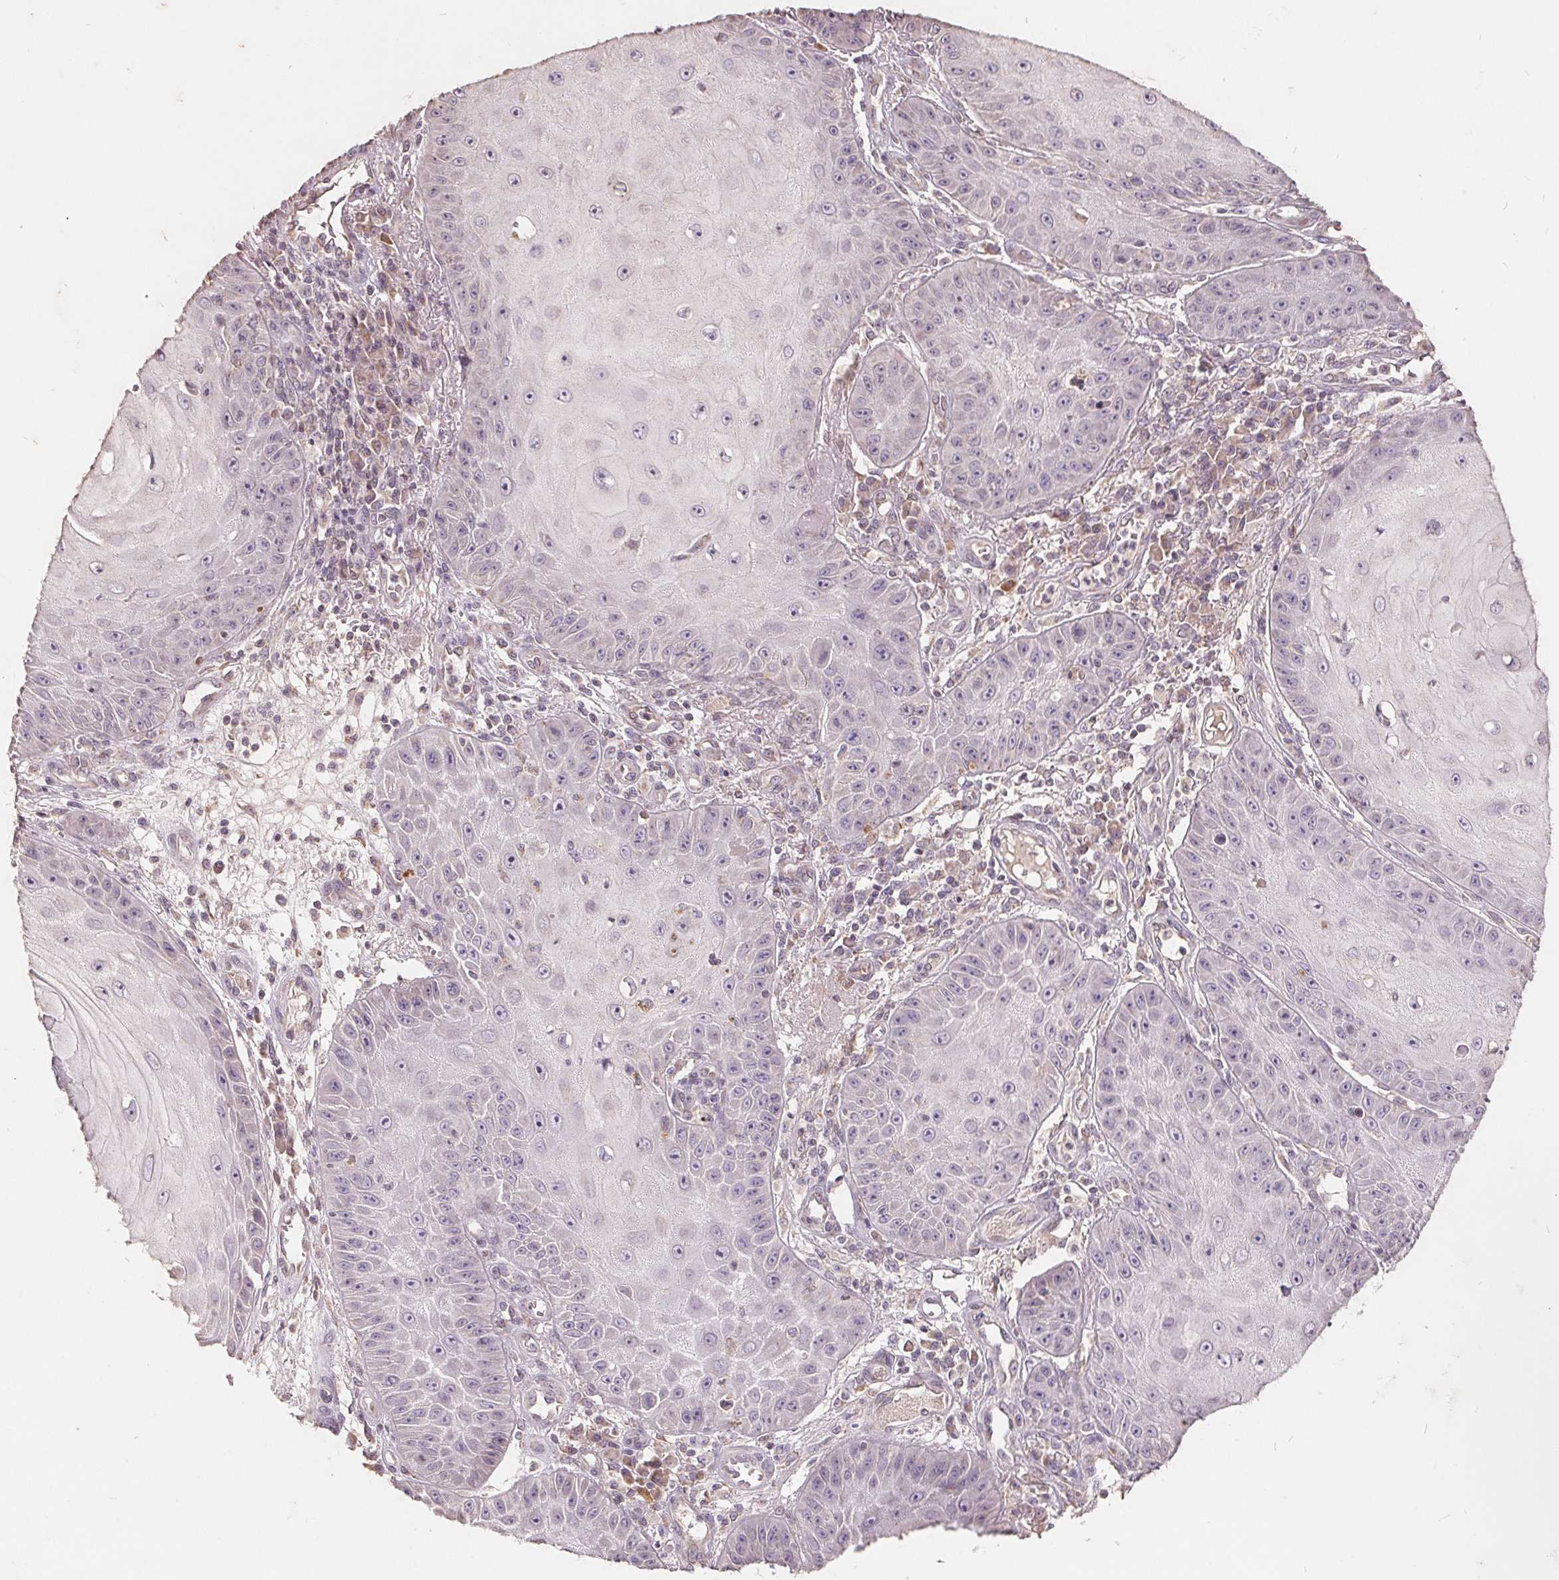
{"staining": {"intensity": "negative", "quantity": "none", "location": "none"}, "tissue": "skin cancer", "cell_type": "Tumor cells", "image_type": "cancer", "snomed": [{"axis": "morphology", "description": "Squamous cell carcinoma, NOS"}, {"axis": "topography", "description": "Skin"}], "caption": "Tumor cells show no significant protein staining in skin cancer (squamous cell carcinoma).", "gene": "CDIPT", "patient": {"sex": "male", "age": 70}}